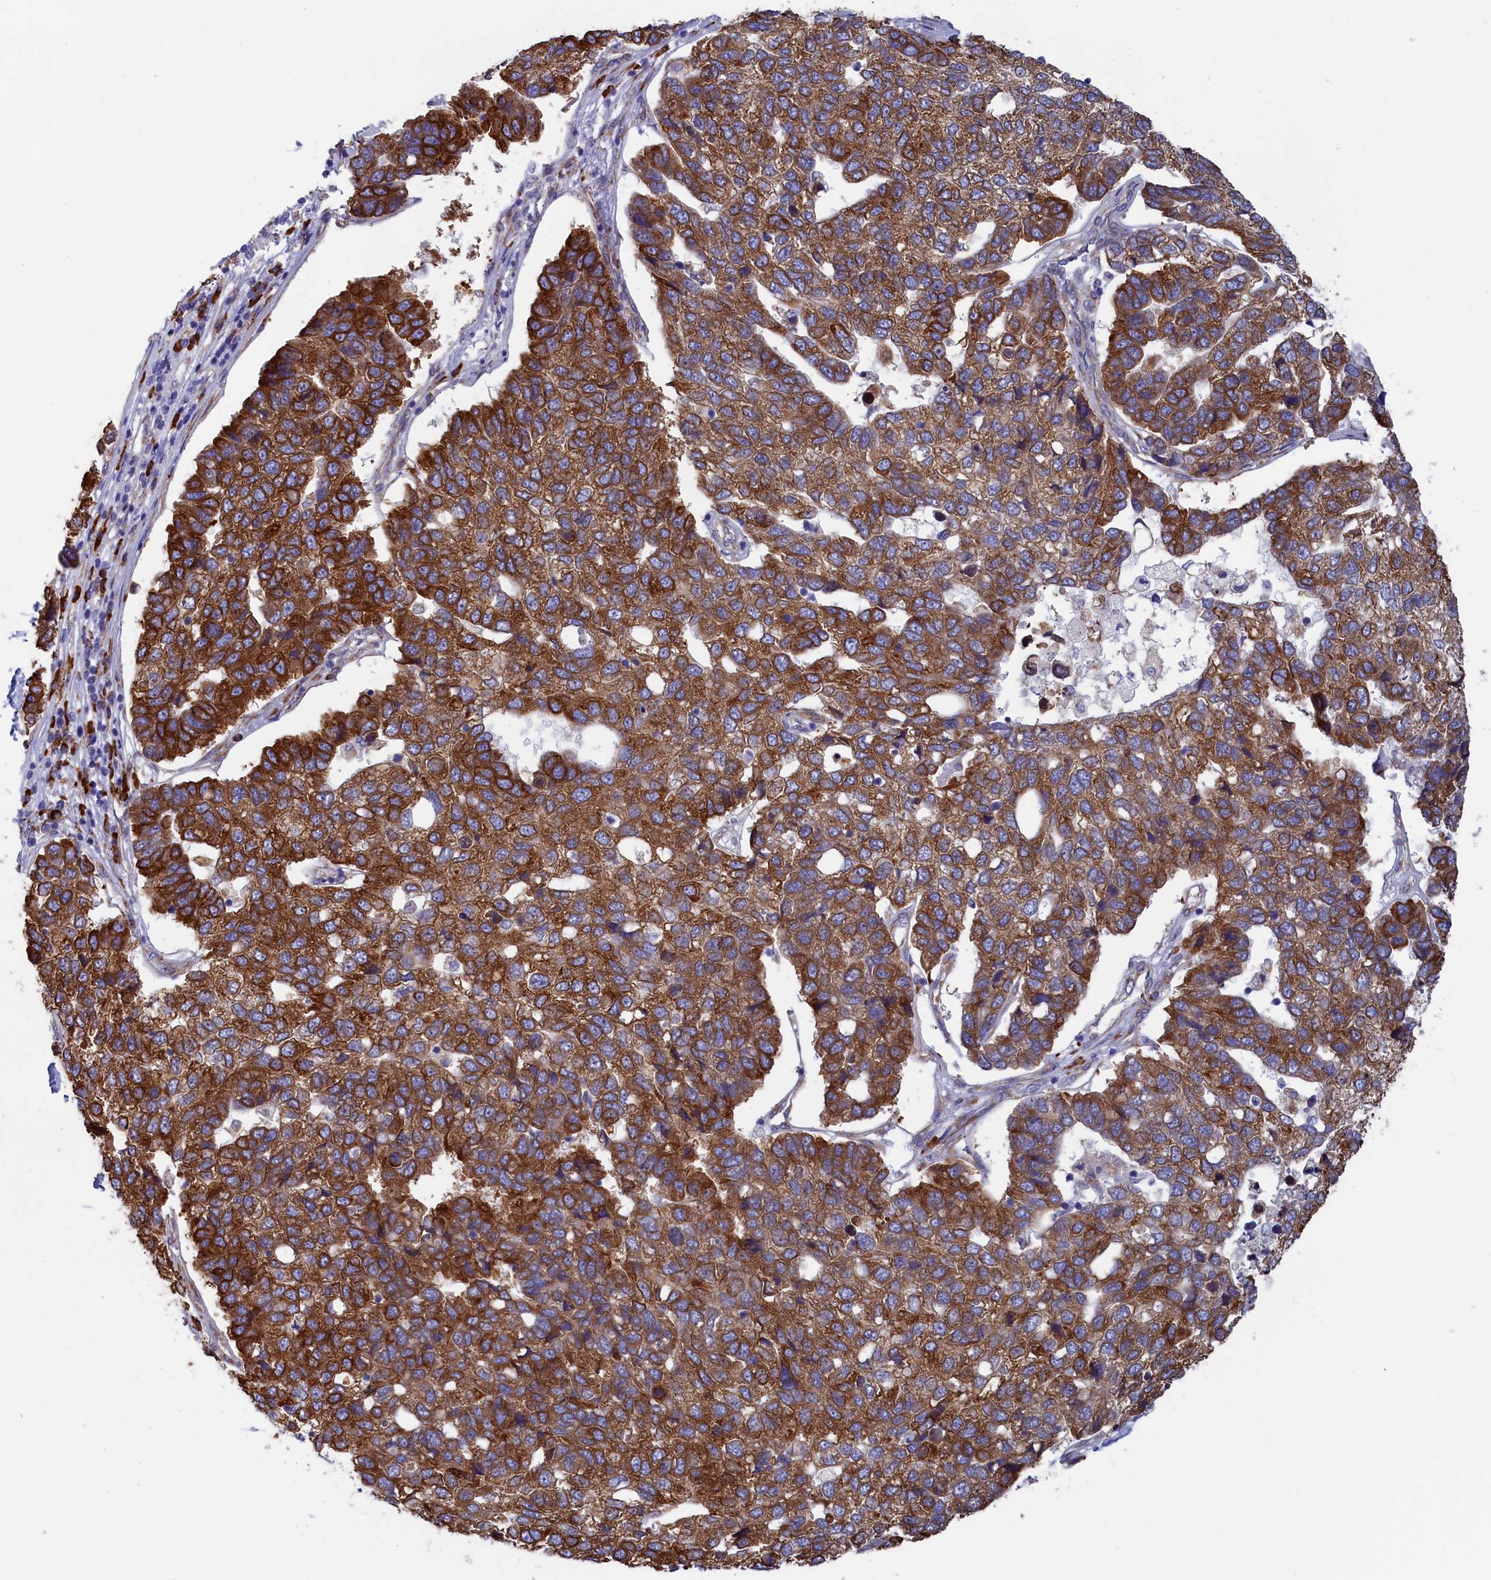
{"staining": {"intensity": "strong", "quantity": ">75%", "location": "cytoplasmic/membranous"}, "tissue": "pancreatic cancer", "cell_type": "Tumor cells", "image_type": "cancer", "snomed": [{"axis": "morphology", "description": "Adenocarcinoma, NOS"}, {"axis": "topography", "description": "Pancreas"}], "caption": "Immunohistochemistry histopathology image of neoplastic tissue: pancreatic adenocarcinoma stained using immunohistochemistry reveals high levels of strong protein expression localized specifically in the cytoplasmic/membranous of tumor cells, appearing as a cytoplasmic/membranous brown color.", "gene": "CCDC68", "patient": {"sex": "female", "age": 61}}